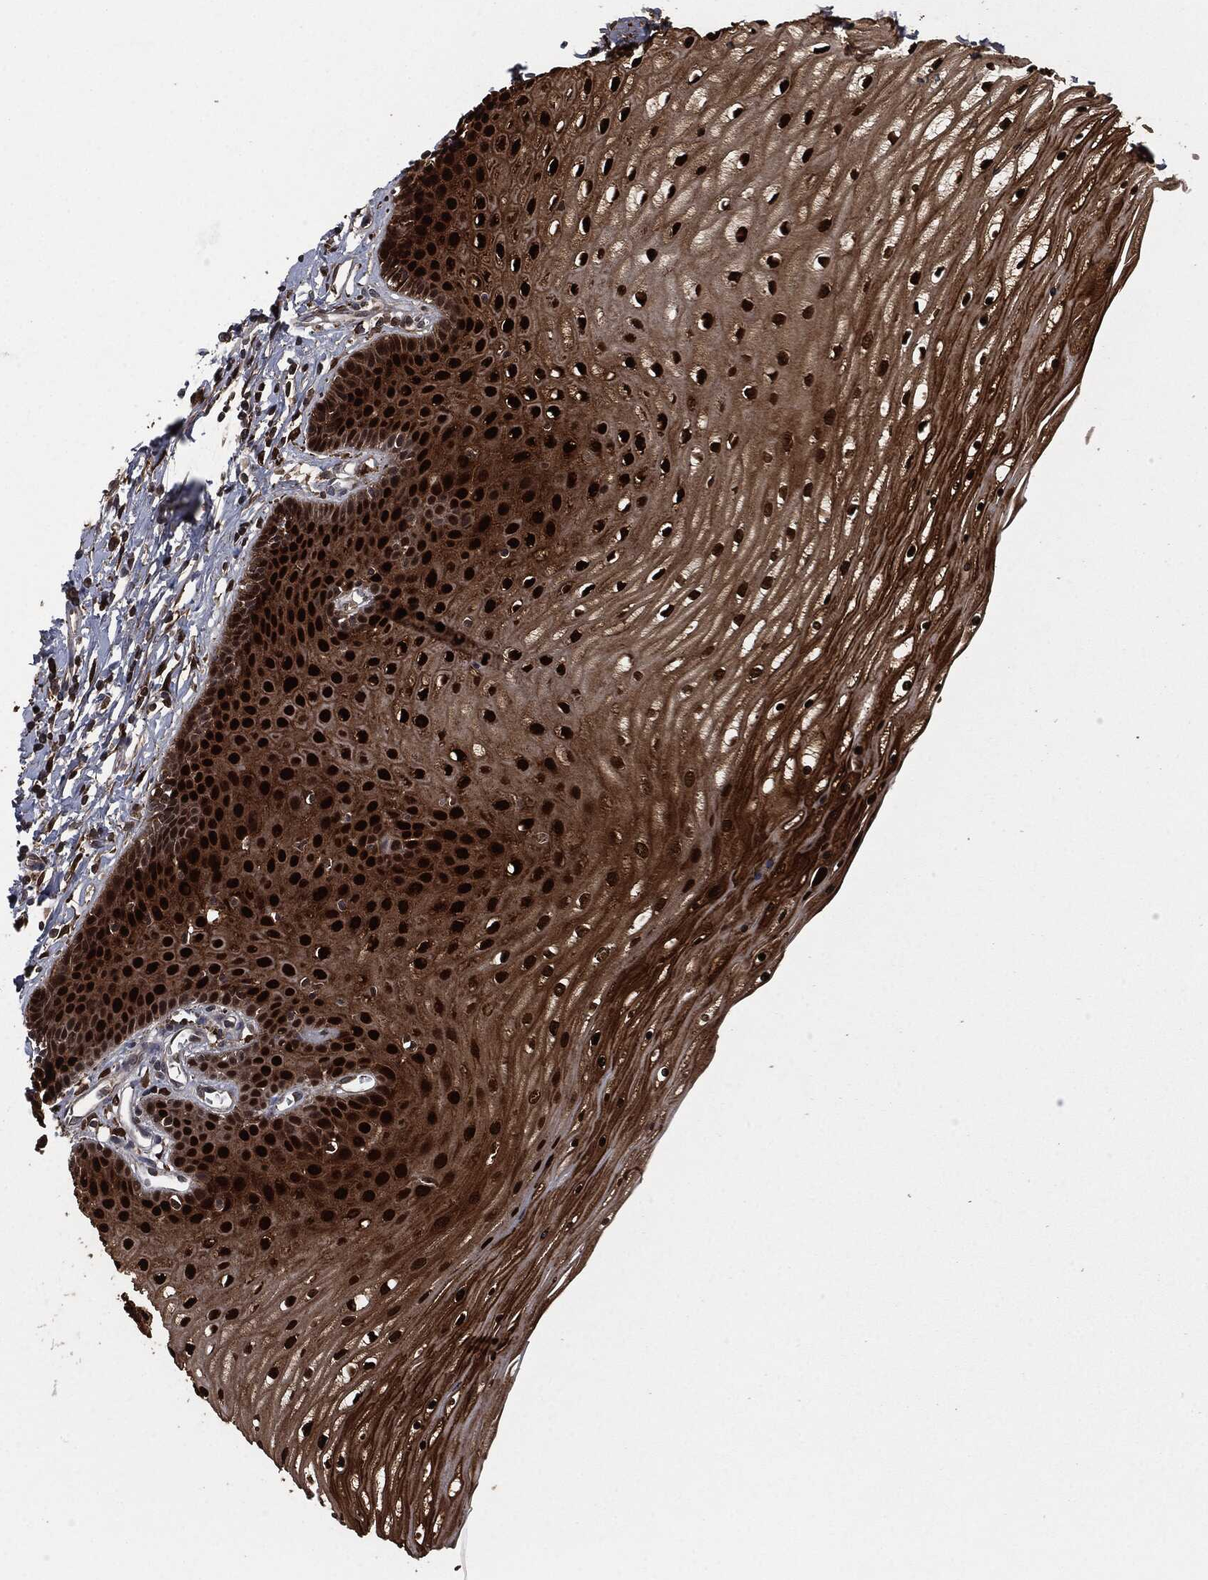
{"staining": {"intensity": "moderate", "quantity": ">75%", "location": "cytoplasmic/membranous"}, "tissue": "cervix", "cell_type": "Glandular cells", "image_type": "normal", "snomed": [{"axis": "morphology", "description": "Normal tissue, NOS"}, {"axis": "topography", "description": "Cervix"}], "caption": "Immunohistochemical staining of benign human cervix shows >75% levels of moderate cytoplasmic/membranous protein positivity in approximately >75% of glandular cells.", "gene": "CRABP2", "patient": {"sex": "female", "age": 35}}